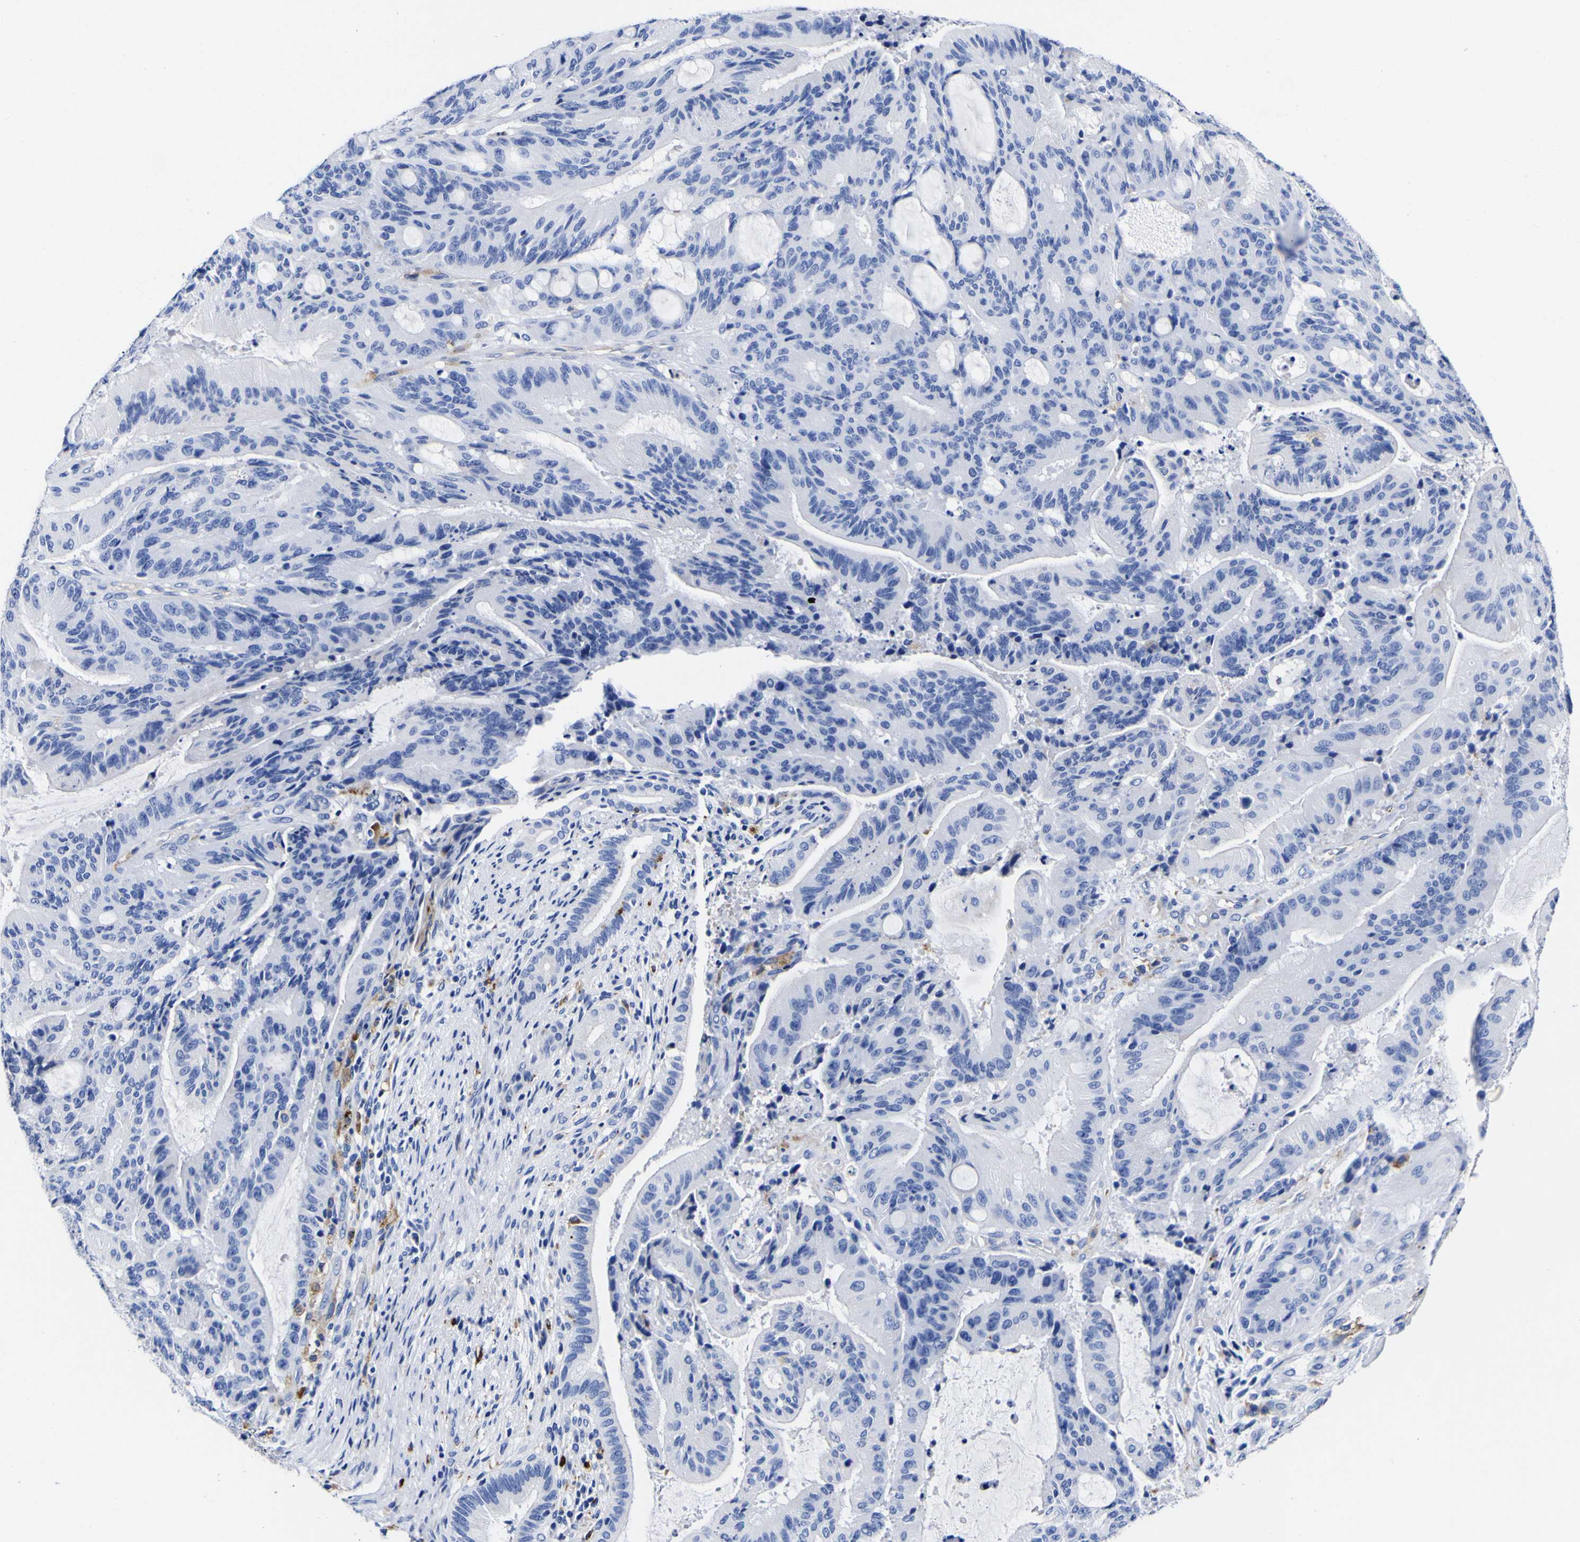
{"staining": {"intensity": "negative", "quantity": "none", "location": "none"}, "tissue": "liver cancer", "cell_type": "Tumor cells", "image_type": "cancer", "snomed": [{"axis": "morphology", "description": "Normal tissue, NOS"}, {"axis": "morphology", "description": "Cholangiocarcinoma"}, {"axis": "topography", "description": "Liver"}, {"axis": "topography", "description": "Peripheral nerve tissue"}], "caption": "IHC image of neoplastic tissue: human liver cancer (cholangiocarcinoma) stained with DAB (3,3'-diaminobenzidine) exhibits no significant protein positivity in tumor cells.", "gene": "HLA-DQA1", "patient": {"sex": "female", "age": 73}}